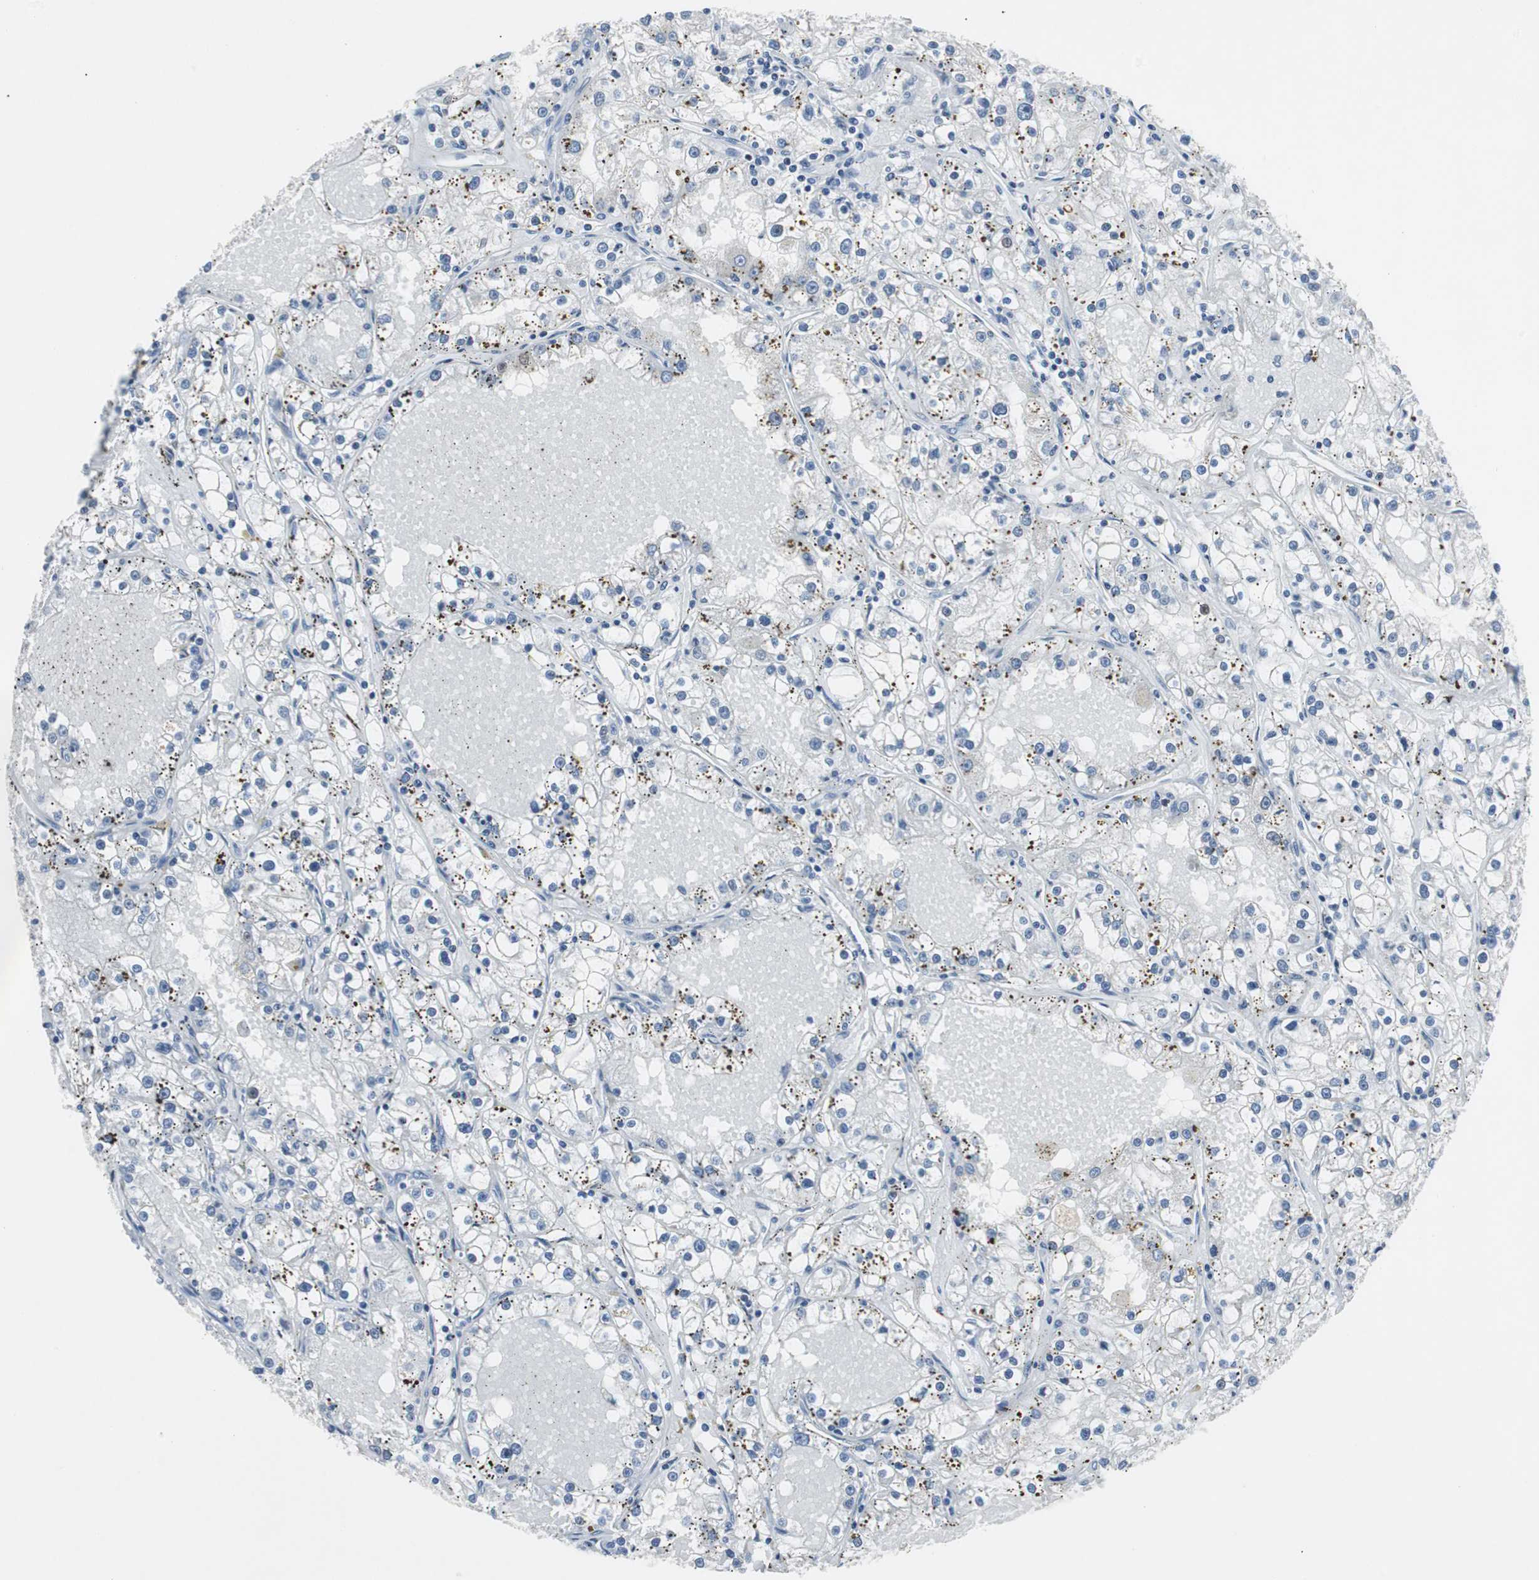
{"staining": {"intensity": "moderate", "quantity": ">75%", "location": "cytoplasmic/membranous"}, "tissue": "renal cancer", "cell_type": "Tumor cells", "image_type": "cancer", "snomed": [{"axis": "morphology", "description": "Adenocarcinoma, NOS"}, {"axis": "topography", "description": "Kidney"}], "caption": "Immunohistochemistry (IHC) (DAB) staining of human renal adenocarcinoma displays moderate cytoplasmic/membranous protein expression in approximately >75% of tumor cells. (Brightfield microscopy of DAB IHC at high magnification).", "gene": "BBC3", "patient": {"sex": "male", "age": 56}}